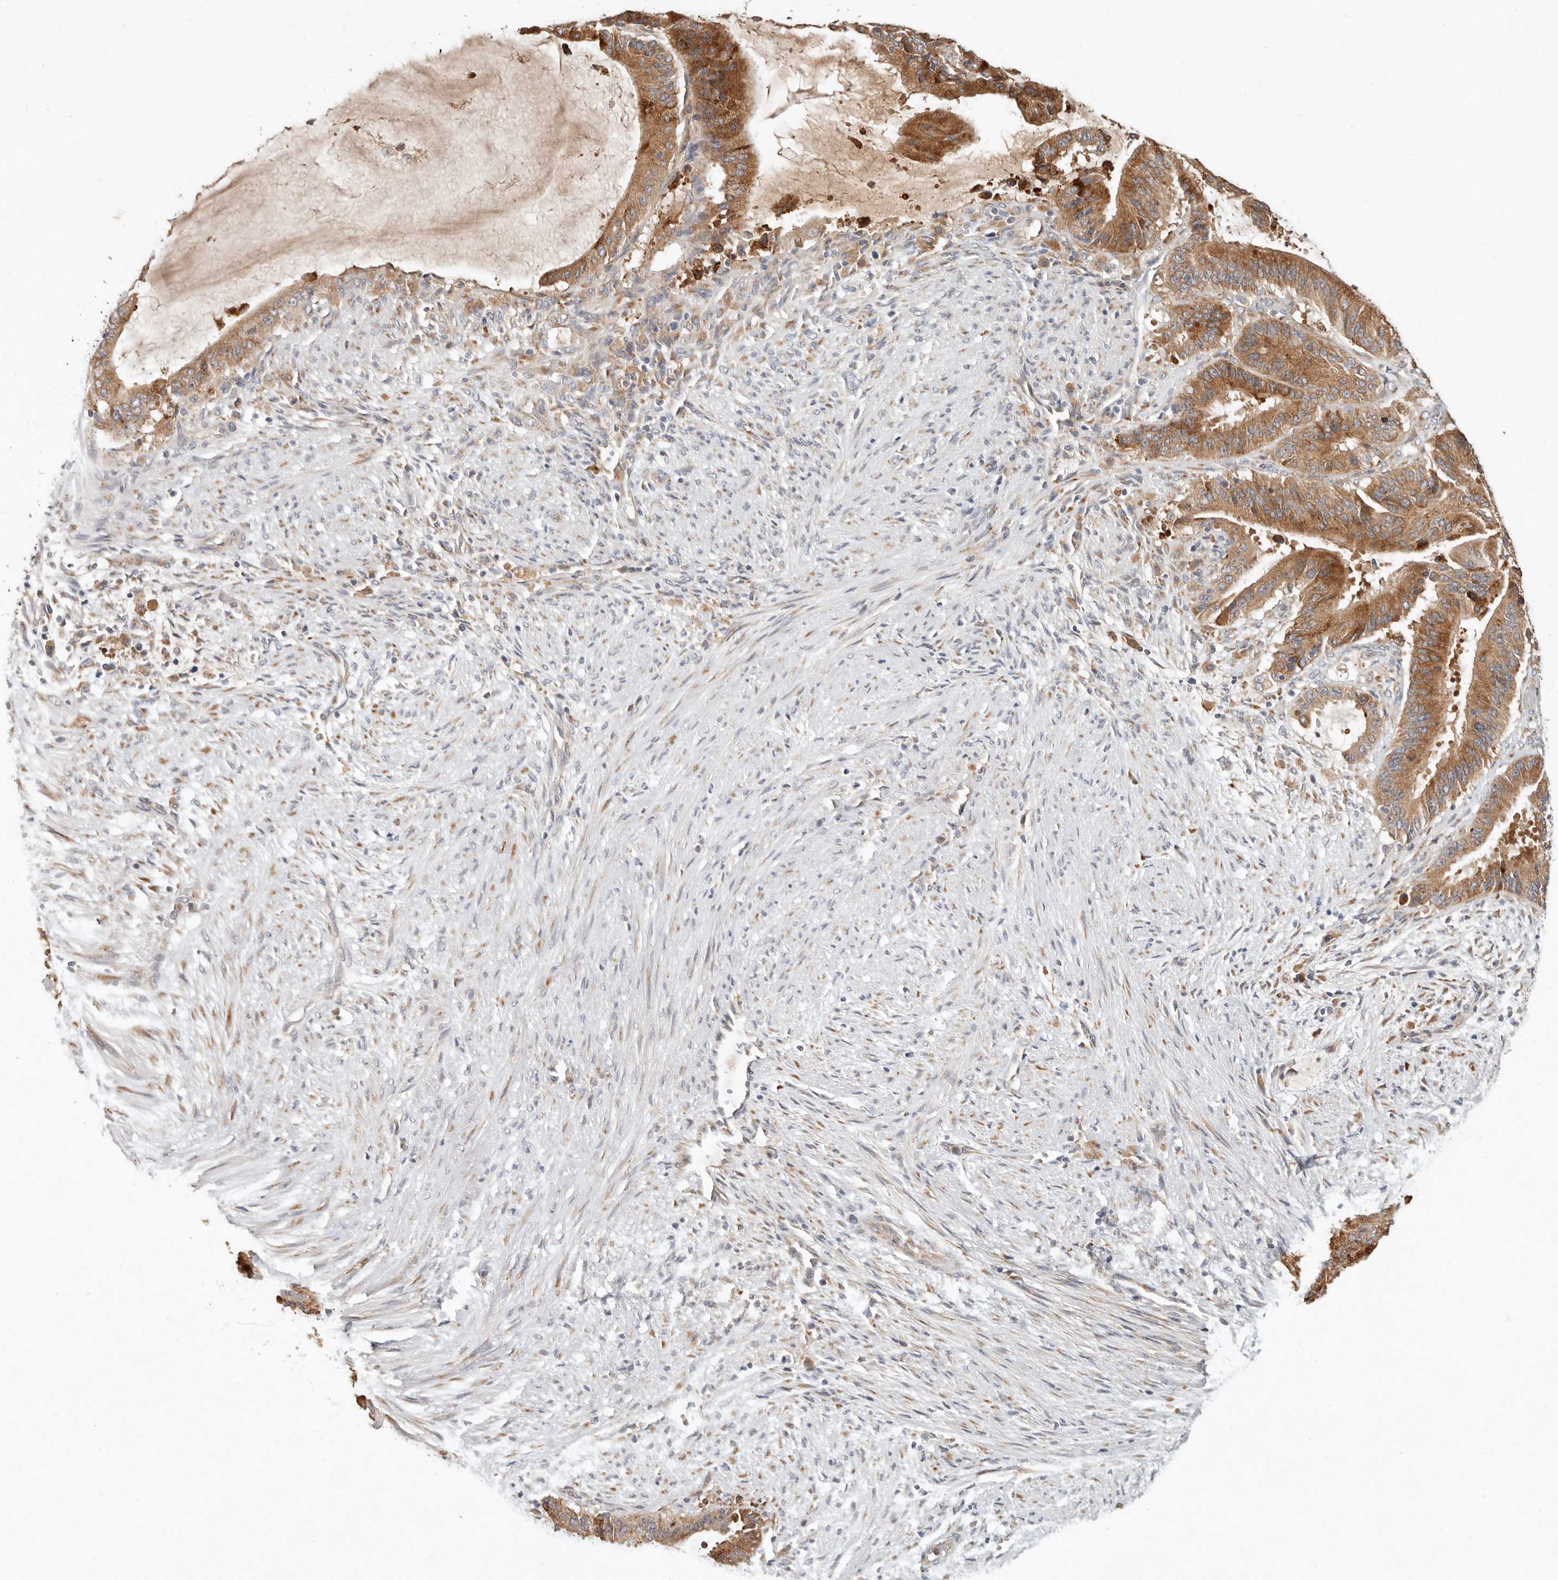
{"staining": {"intensity": "moderate", "quantity": ">75%", "location": "cytoplasmic/membranous"}, "tissue": "liver cancer", "cell_type": "Tumor cells", "image_type": "cancer", "snomed": [{"axis": "morphology", "description": "Normal tissue, NOS"}, {"axis": "morphology", "description": "Cholangiocarcinoma"}, {"axis": "topography", "description": "Liver"}, {"axis": "topography", "description": "Peripheral nerve tissue"}], "caption": "Immunohistochemistry of liver cholangiocarcinoma displays medium levels of moderate cytoplasmic/membranous positivity in approximately >75% of tumor cells.", "gene": "ARHGEF10L", "patient": {"sex": "female", "age": 73}}